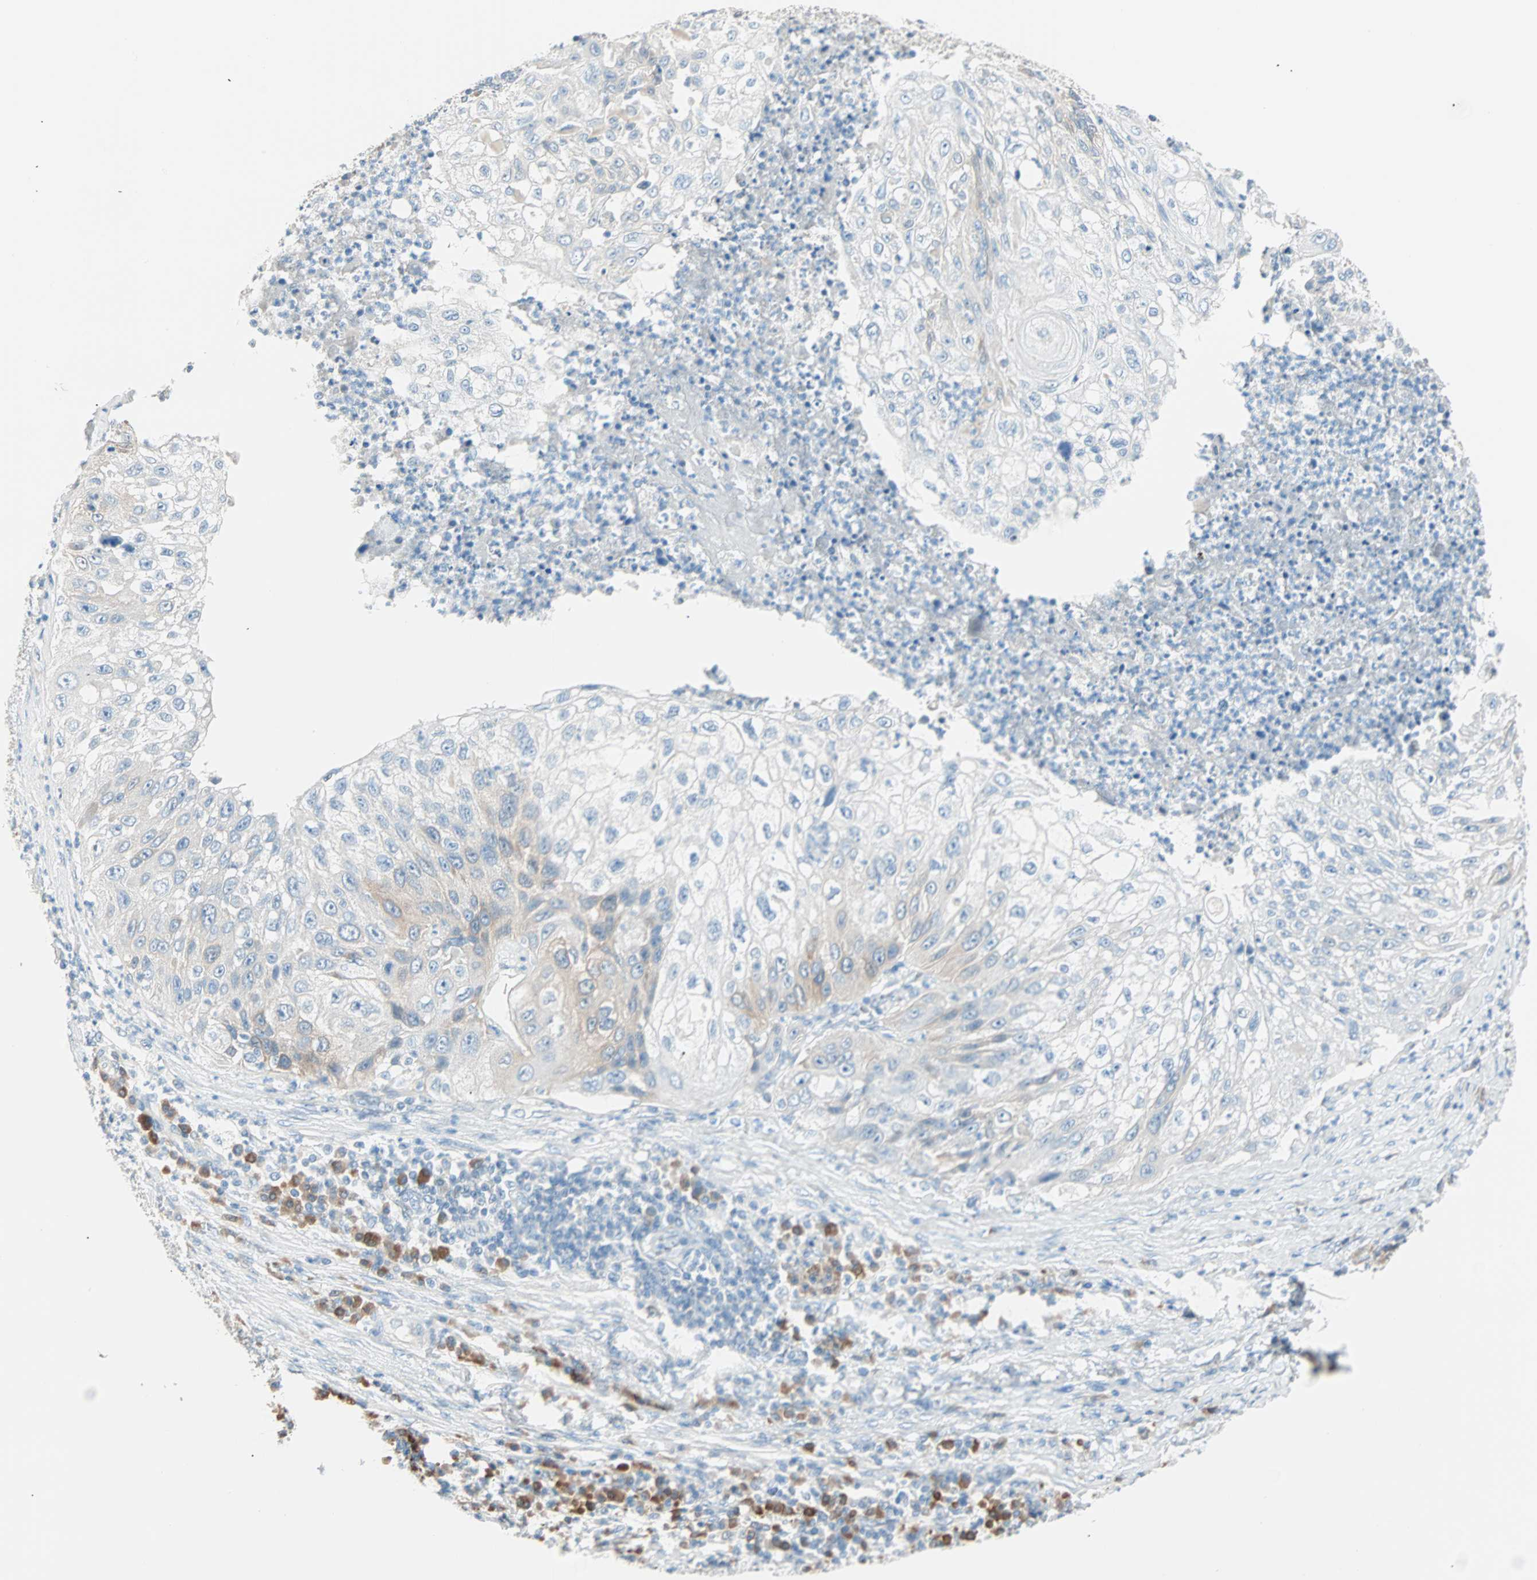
{"staining": {"intensity": "weak", "quantity": "<25%", "location": "cytoplasmic/membranous"}, "tissue": "lung cancer", "cell_type": "Tumor cells", "image_type": "cancer", "snomed": [{"axis": "morphology", "description": "Inflammation, NOS"}, {"axis": "morphology", "description": "Squamous cell carcinoma, NOS"}, {"axis": "topography", "description": "Lymph node"}, {"axis": "topography", "description": "Soft tissue"}, {"axis": "topography", "description": "Lung"}], "caption": "Immunohistochemistry of human squamous cell carcinoma (lung) displays no expression in tumor cells.", "gene": "ATF6", "patient": {"sex": "male", "age": 66}}